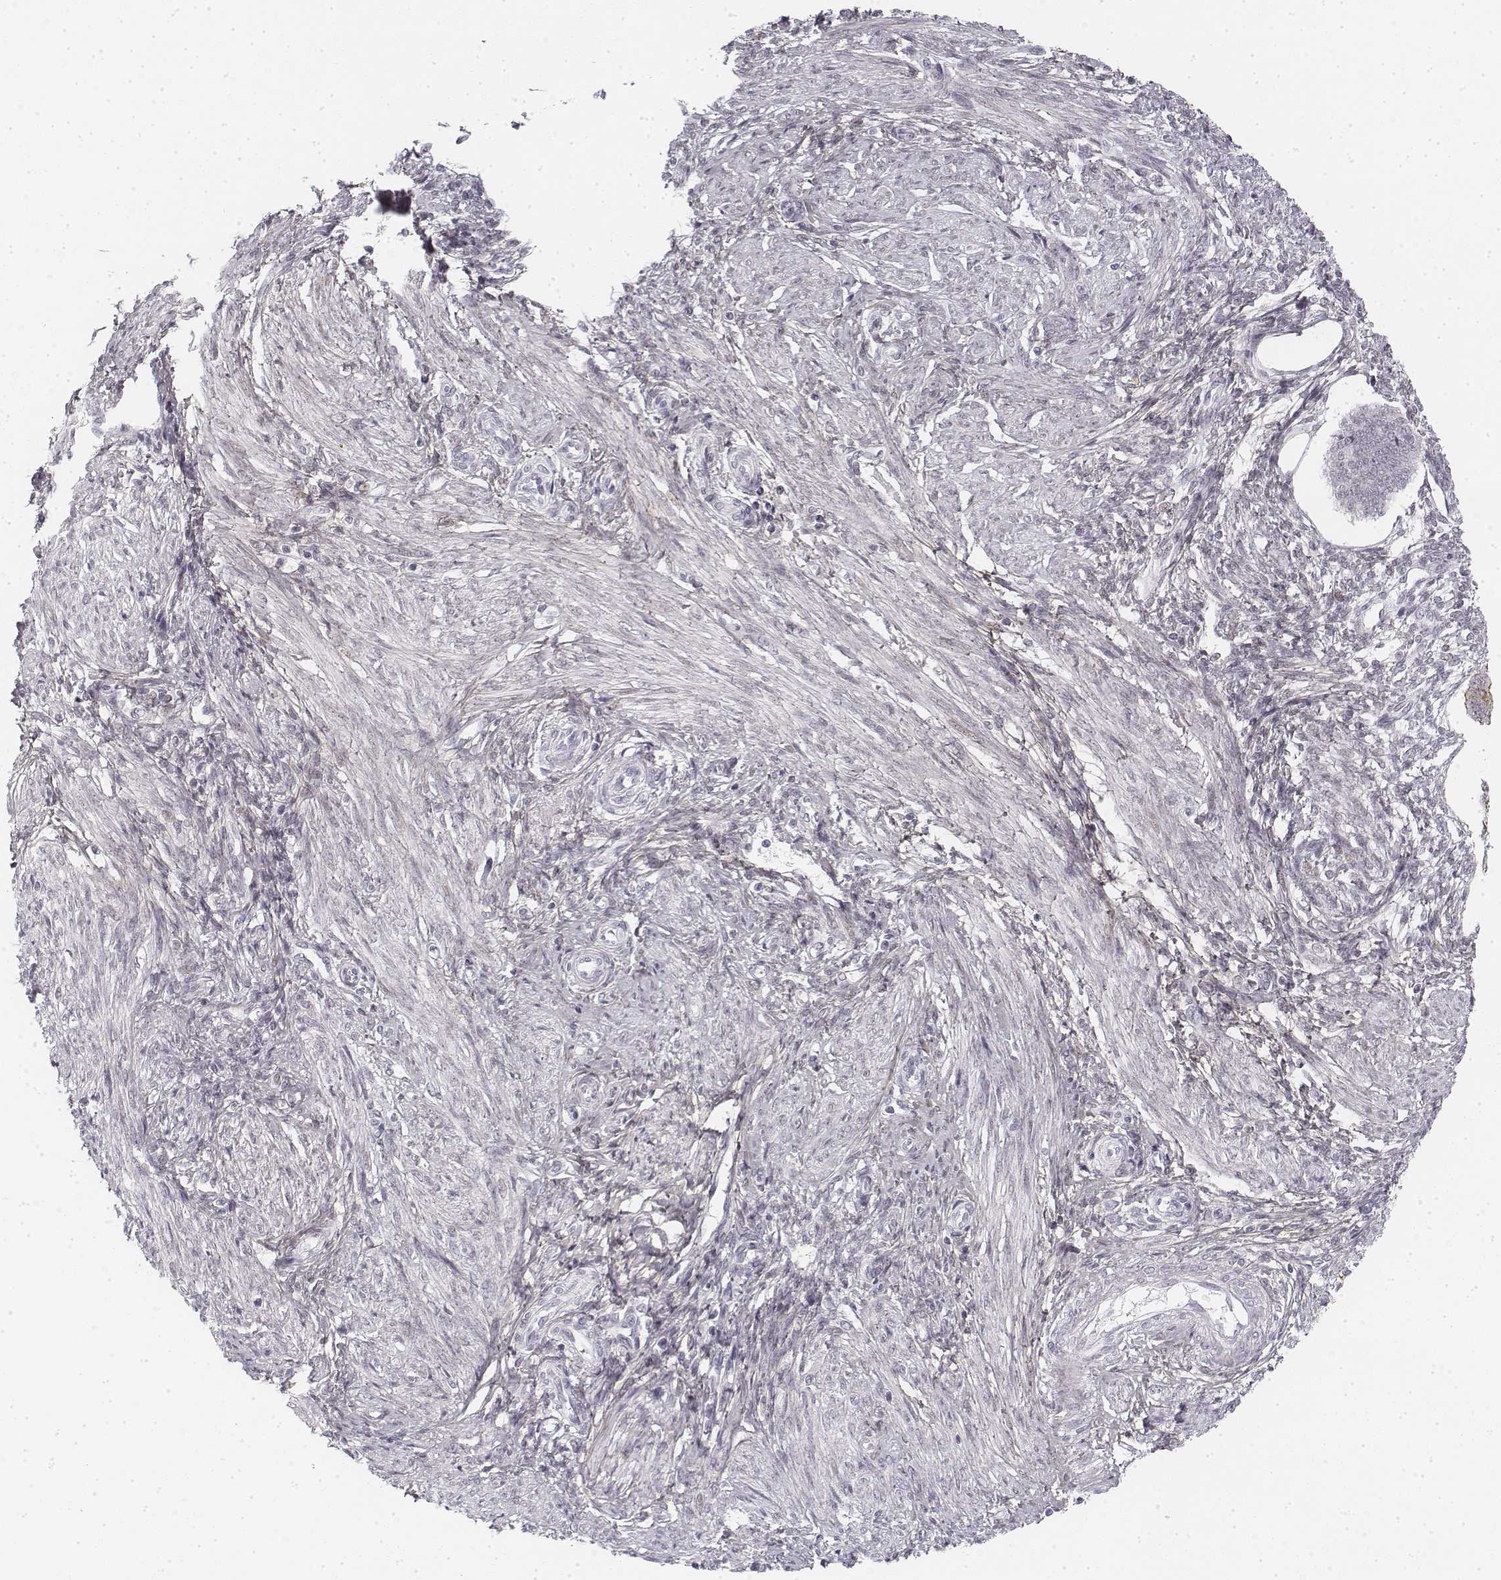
{"staining": {"intensity": "negative", "quantity": "none", "location": "none"}, "tissue": "endometrium", "cell_type": "Cells in endometrial stroma", "image_type": "normal", "snomed": [{"axis": "morphology", "description": "Normal tissue, NOS"}, {"axis": "topography", "description": "Endometrium"}], "caption": "Immunohistochemistry of normal human endometrium demonstrates no positivity in cells in endometrial stroma.", "gene": "KRT84", "patient": {"sex": "female", "age": 42}}